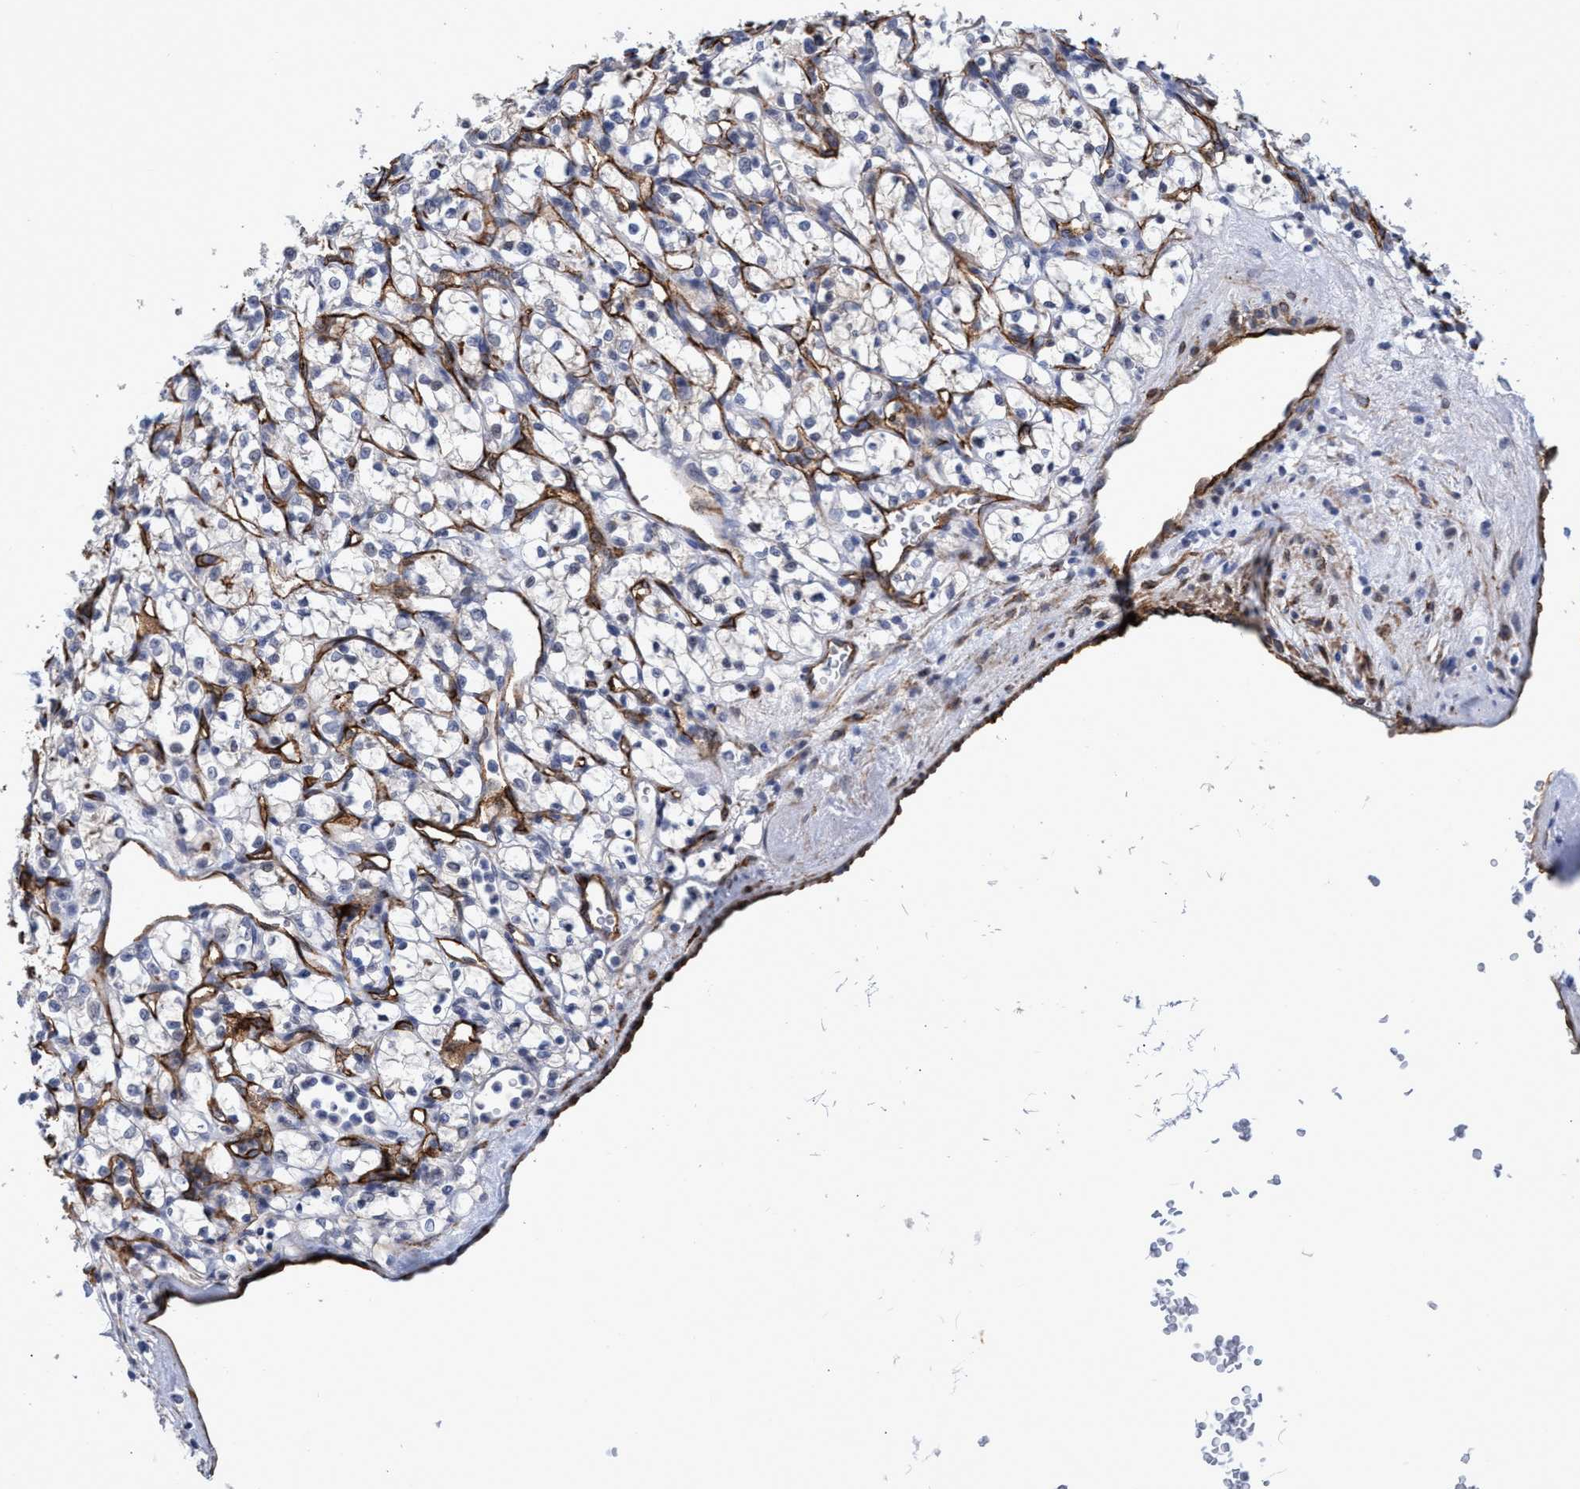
{"staining": {"intensity": "negative", "quantity": "none", "location": "none"}, "tissue": "renal cancer", "cell_type": "Tumor cells", "image_type": "cancer", "snomed": [{"axis": "morphology", "description": "Adenocarcinoma, NOS"}, {"axis": "topography", "description": "Kidney"}], "caption": "Micrograph shows no protein expression in tumor cells of adenocarcinoma (renal) tissue. Nuclei are stained in blue.", "gene": "ZNF750", "patient": {"sex": "female", "age": 69}}